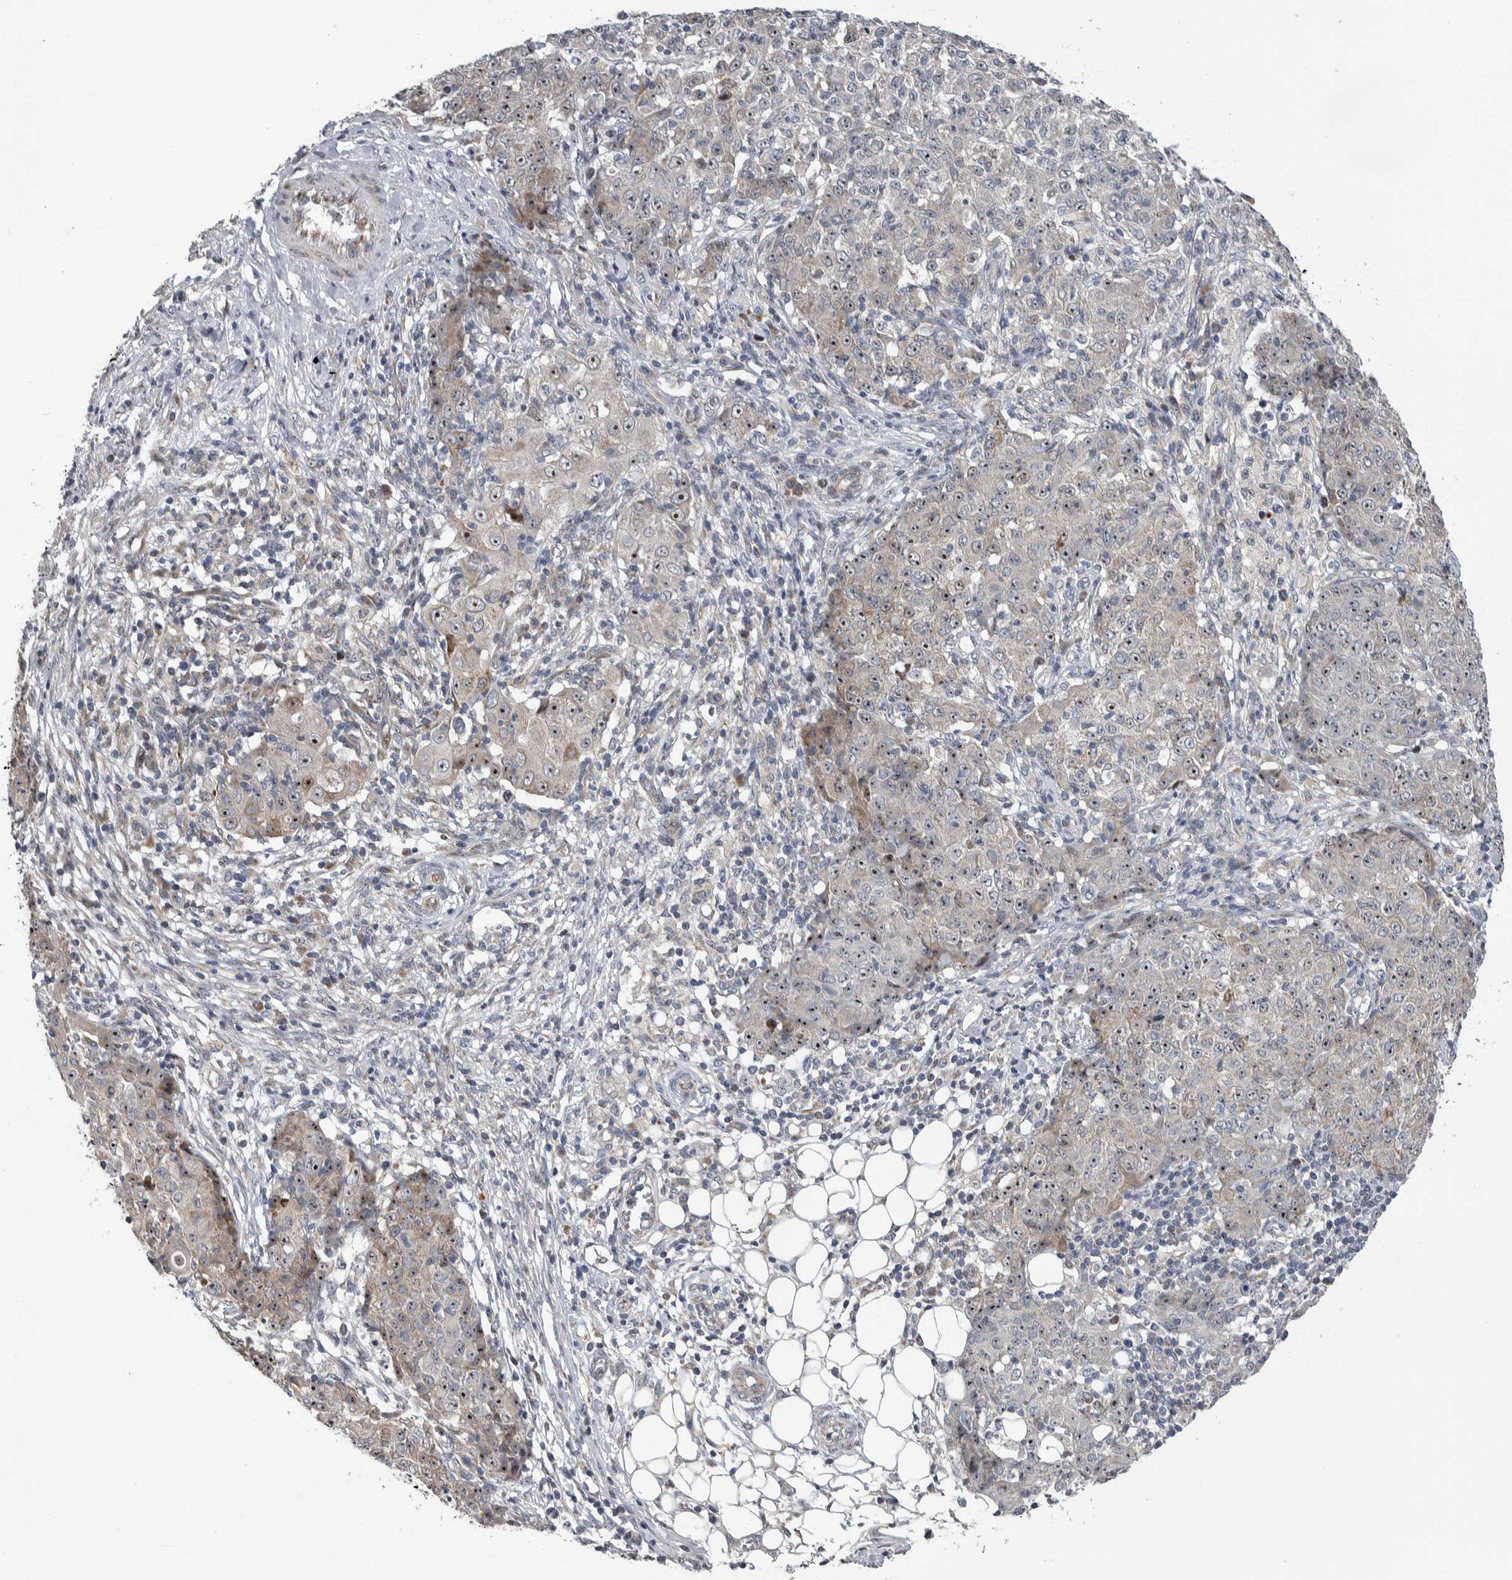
{"staining": {"intensity": "strong", "quantity": ">75%", "location": "nuclear"}, "tissue": "ovarian cancer", "cell_type": "Tumor cells", "image_type": "cancer", "snomed": [{"axis": "morphology", "description": "Carcinoma, endometroid"}, {"axis": "topography", "description": "Ovary"}], "caption": "About >75% of tumor cells in endometroid carcinoma (ovarian) show strong nuclear protein staining as visualized by brown immunohistochemical staining.", "gene": "PRRG4", "patient": {"sex": "female", "age": 42}}